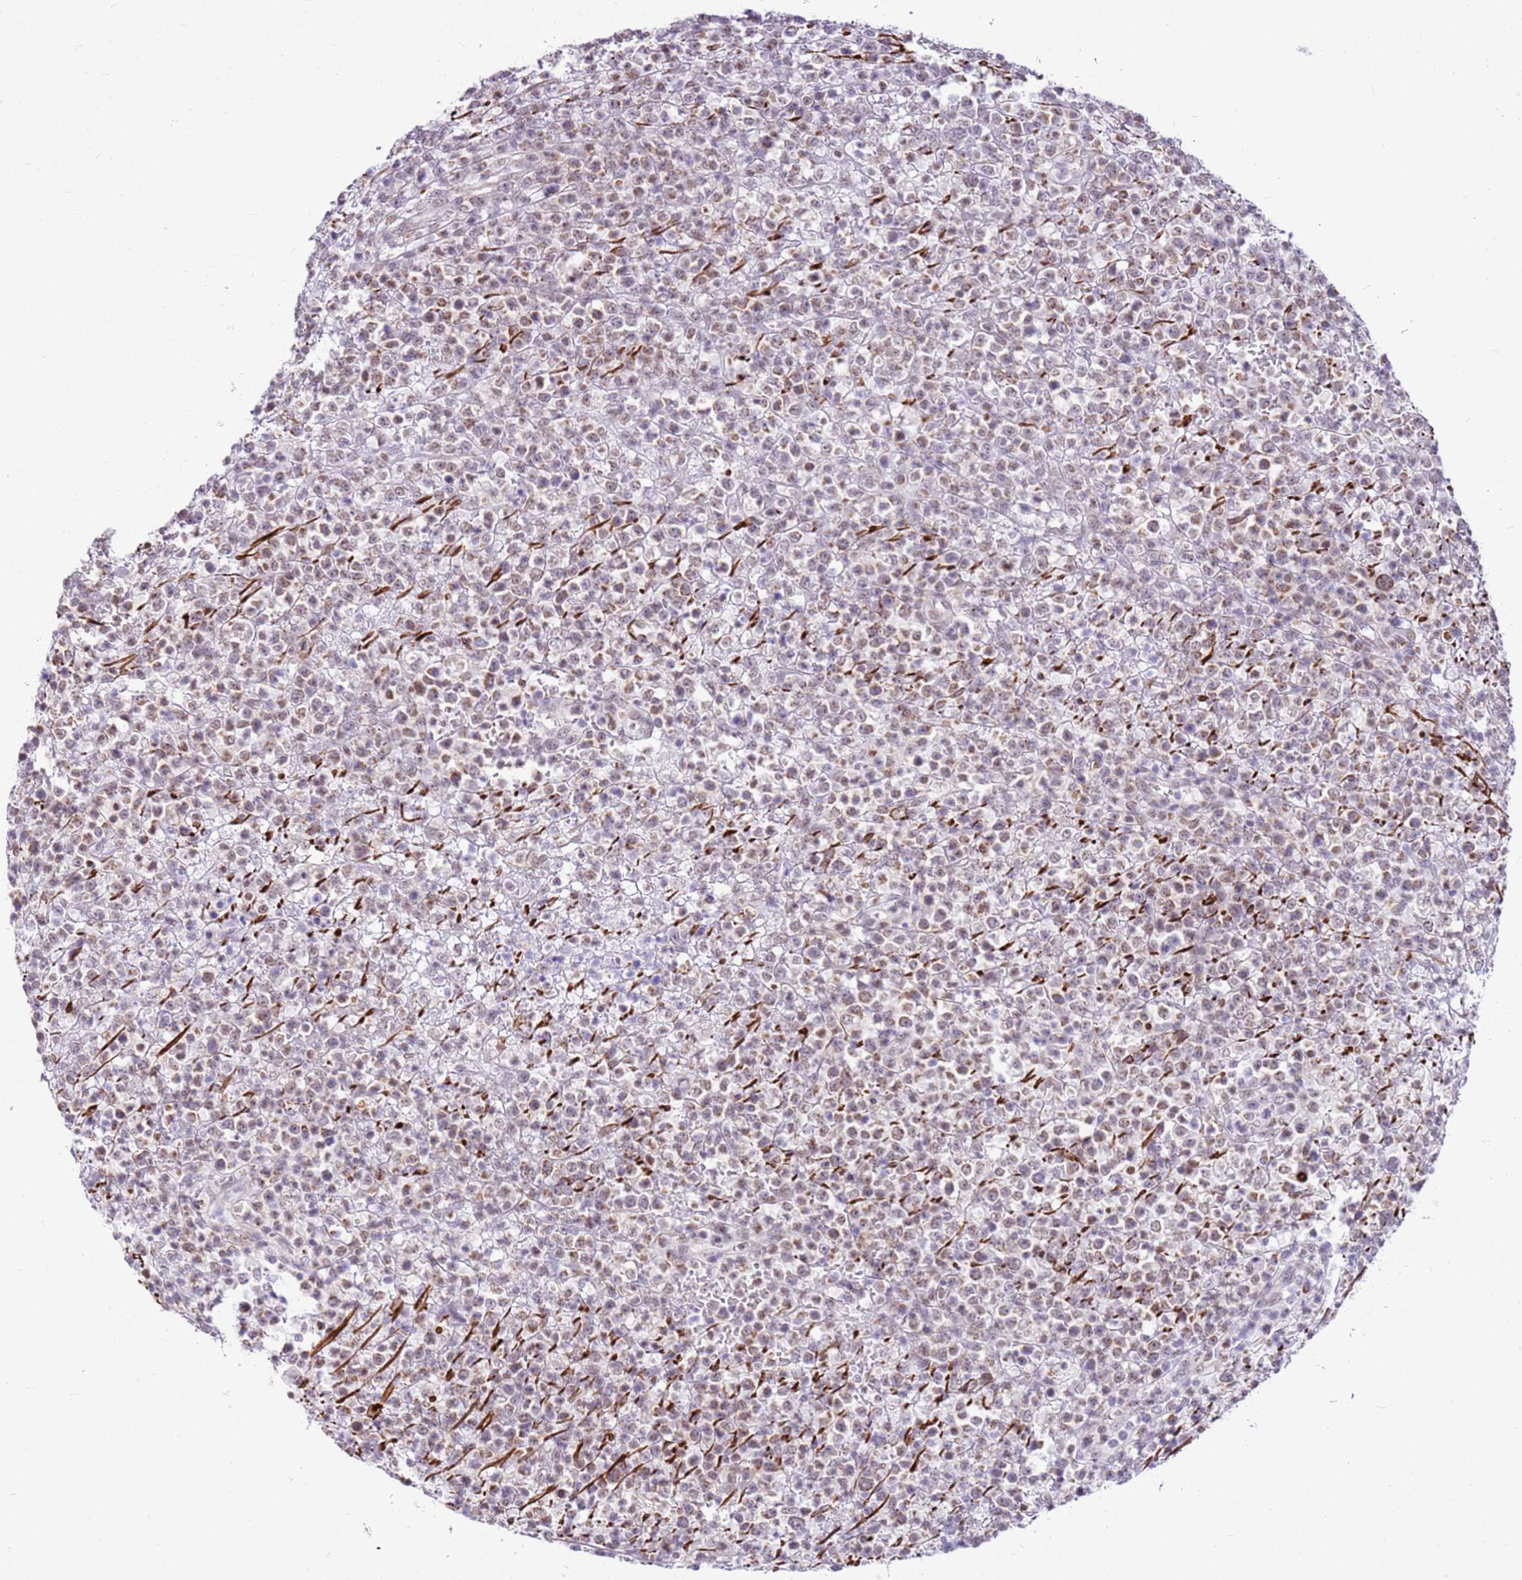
{"staining": {"intensity": "weak", "quantity": "25%-75%", "location": "nuclear"}, "tissue": "lymphoma", "cell_type": "Tumor cells", "image_type": "cancer", "snomed": [{"axis": "morphology", "description": "Malignant lymphoma, non-Hodgkin's type, High grade"}, {"axis": "topography", "description": "Colon"}], "caption": "Weak nuclear protein staining is identified in about 25%-75% of tumor cells in malignant lymphoma, non-Hodgkin's type (high-grade).", "gene": "SMIM4", "patient": {"sex": "female", "age": 53}}